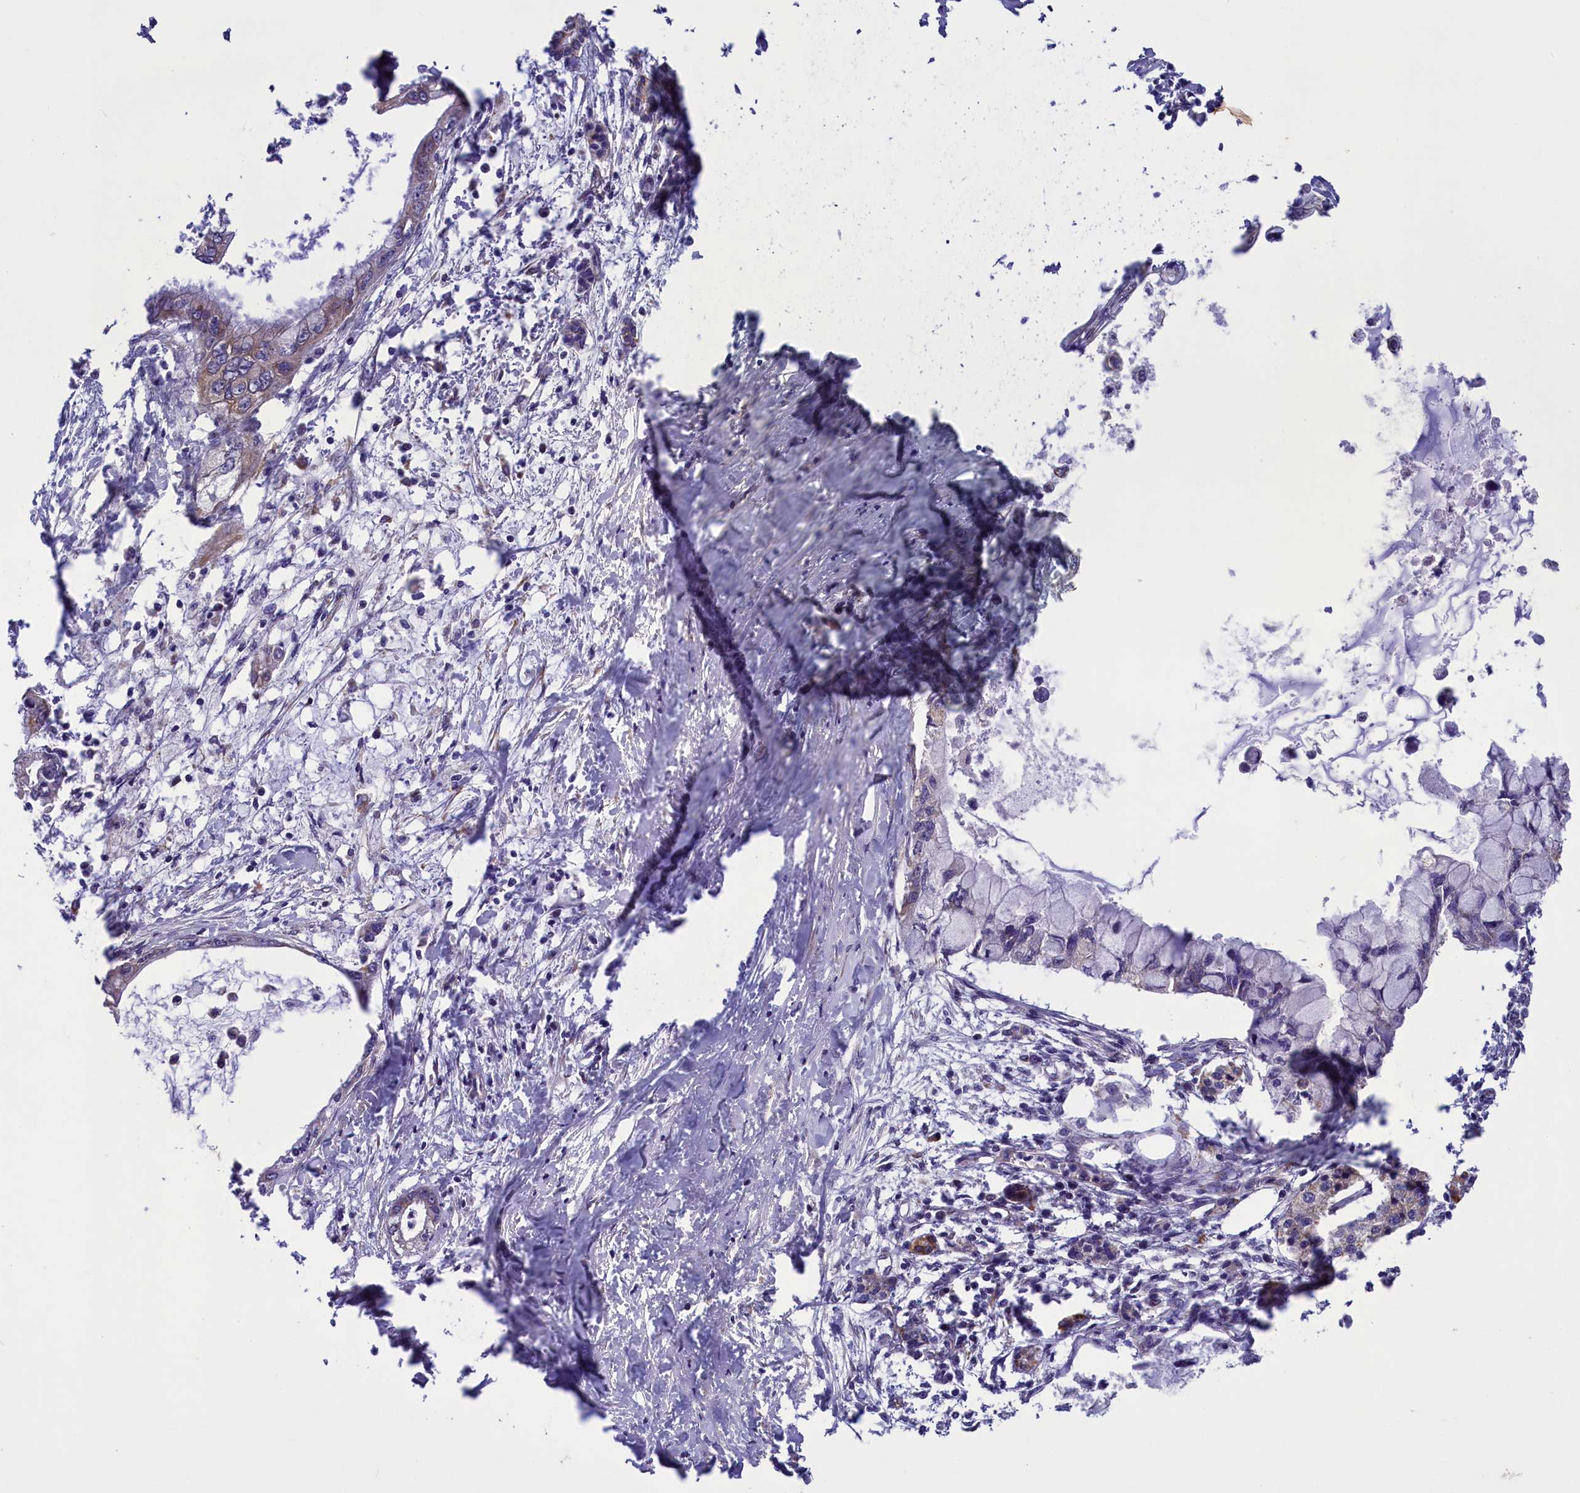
{"staining": {"intensity": "negative", "quantity": "none", "location": "none"}, "tissue": "pancreatic cancer", "cell_type": "Tumor cells", "image_type": "cancer", "snomed": [{"axis": "morphology", "description": "Adenocarcinoma, NOS"}, {"axis": "topography", "description": "Pancreas"}], "caption": "Immunohistochemistry micrograph of human pancreatic cancer (adenocarcinoma) stained for a protein (brown), which reveals no positivity in tumor cells. (DAB (3,3'-diaminobenzidine) IHC visualized using brightfield microscopy, high magnification).", "gene": "ACAD8", "patient": {"sex": "male", "age": 48}}